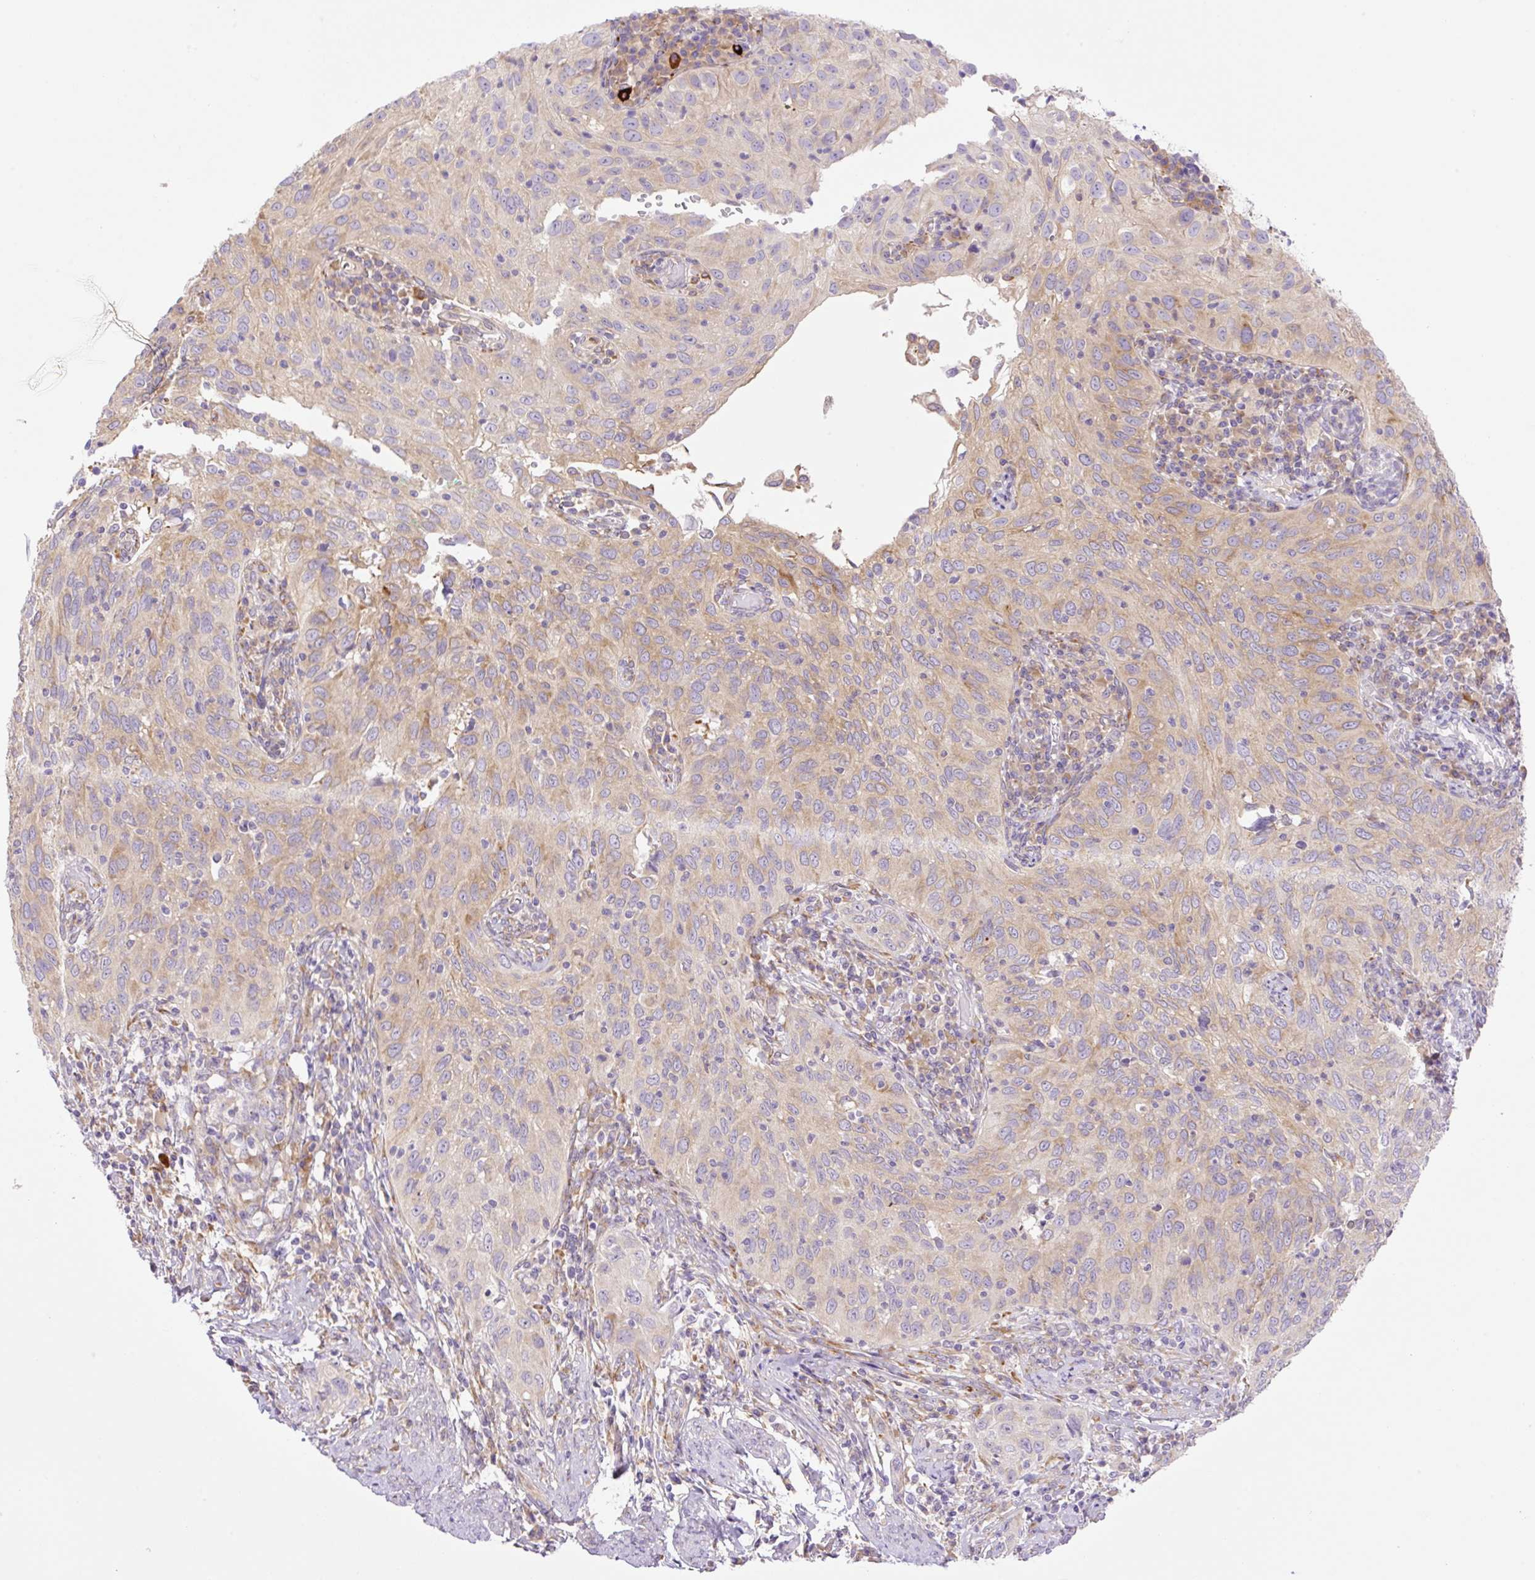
{"staining": {"intensity": "weak", "quantity": "25%-75%", "location": "cytoplasmic/membranous"}, "tissue": "cervical cancer", "cell_type": "Tumor cells", "image_type": "cancer", "snomed": [{"axis": "morphology", "description": "Squamous cell carcinoma, NOS"}, {"axis": "topography", "description": "Cervix"}], "caption": "The micrograph demonstrates immunohistochemical staining of cervical cancer (squamous cell carcinoma). There is weak cytoplasmic/membranous staining is appreciated in about 25%-75% of tumor cells. (DAB = brown stain, brightfield microscopy at high magnification).", "gene": "POFUT1", "patient": {"sex": "female", "age": 52}}